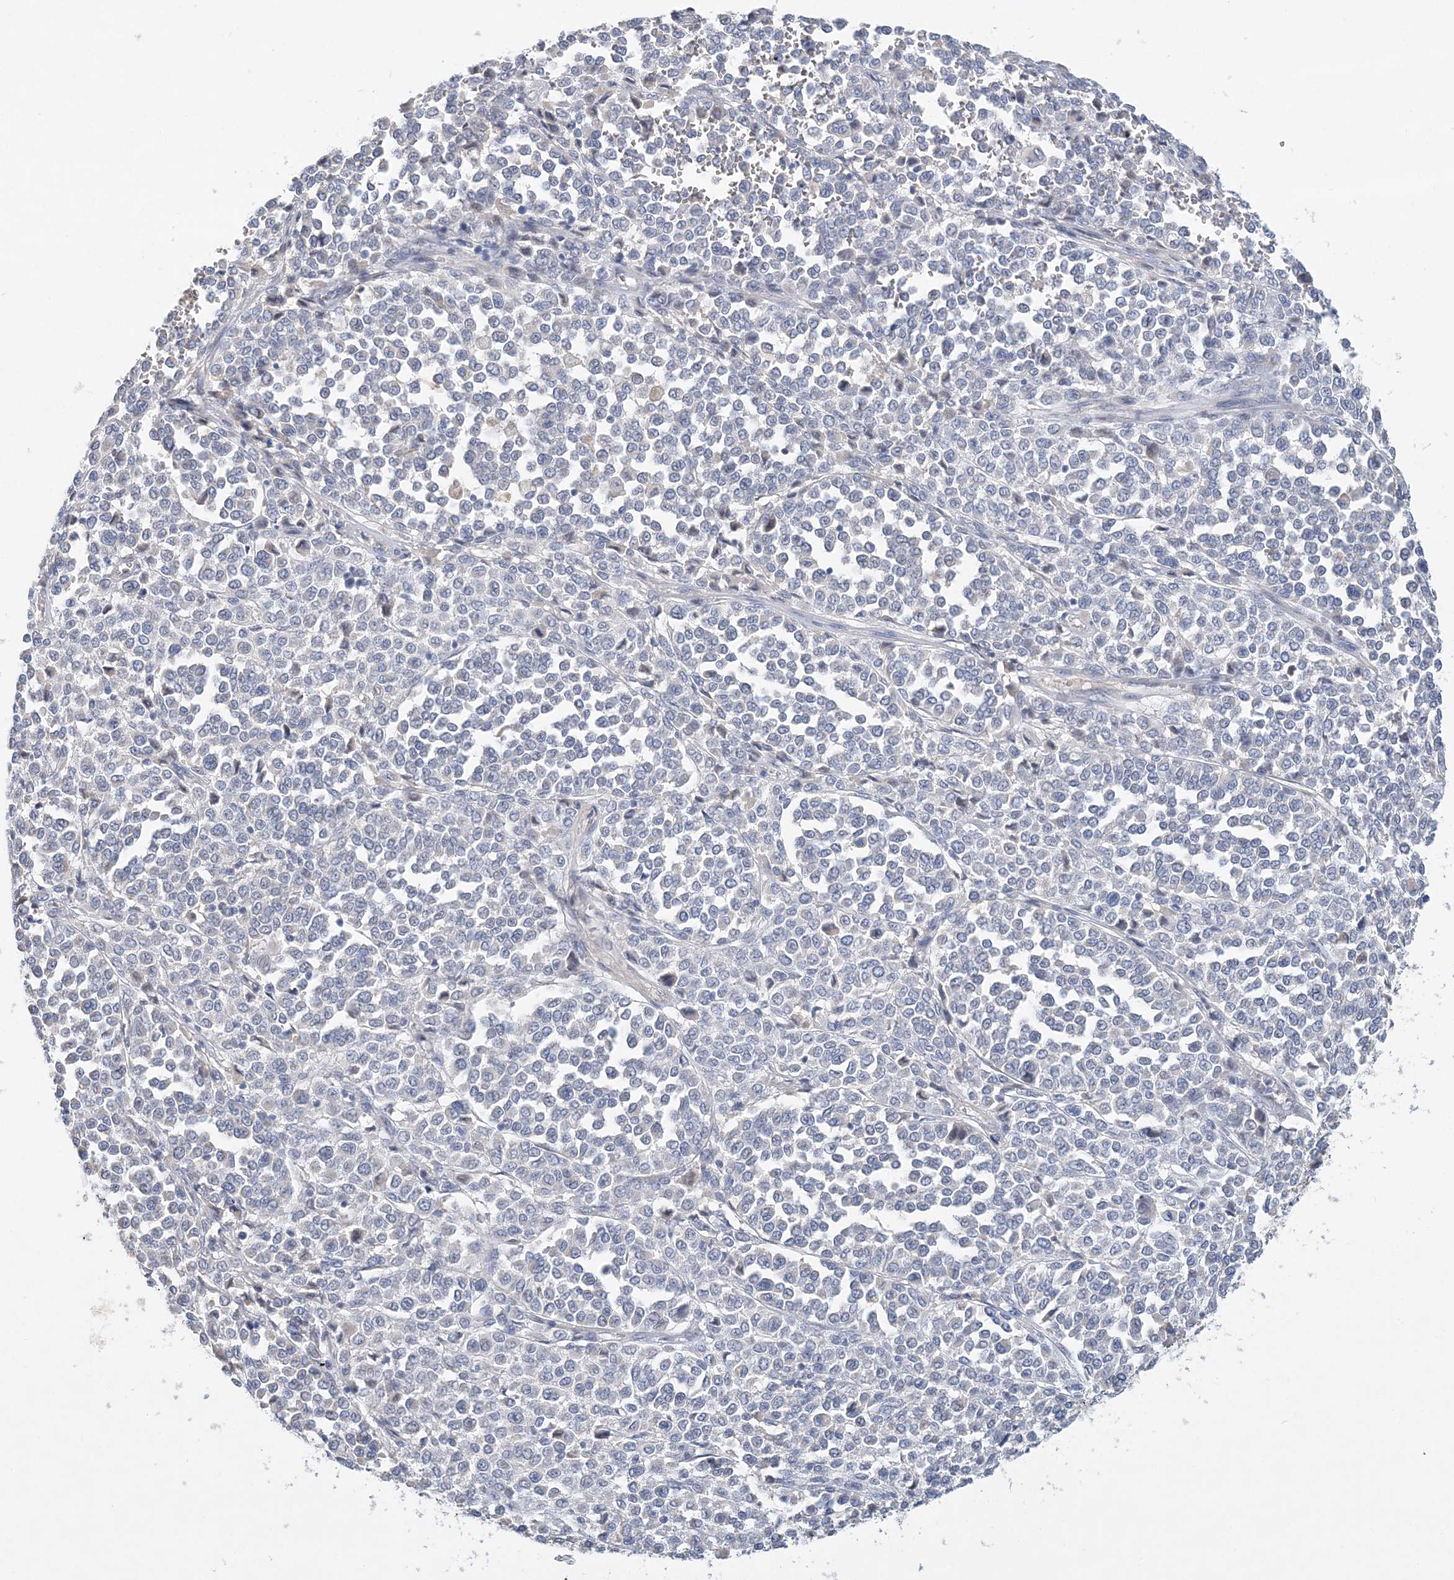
{"staining": {"intensity": "negative", "quantity": "none", "location": "none"}, "tissue": "melanoma", "cell_type": "Tumor cells", "image_type": "cancer", "snomed": [{"axis": "morphology", "description": "Malignant melanoma, Metastatic site"}, {"axis": "topography", "description": "Pancreas"}], "caption": "Immunohistochemistry photomicrograph of neoplastic tissue: human melanoma stained with DAB (3,3'-diaminobenzidine) displays no significant protein staining in tumor cells.", "gene": "LRRIQ4", "patient": {"sex": "female", "age": 30}}